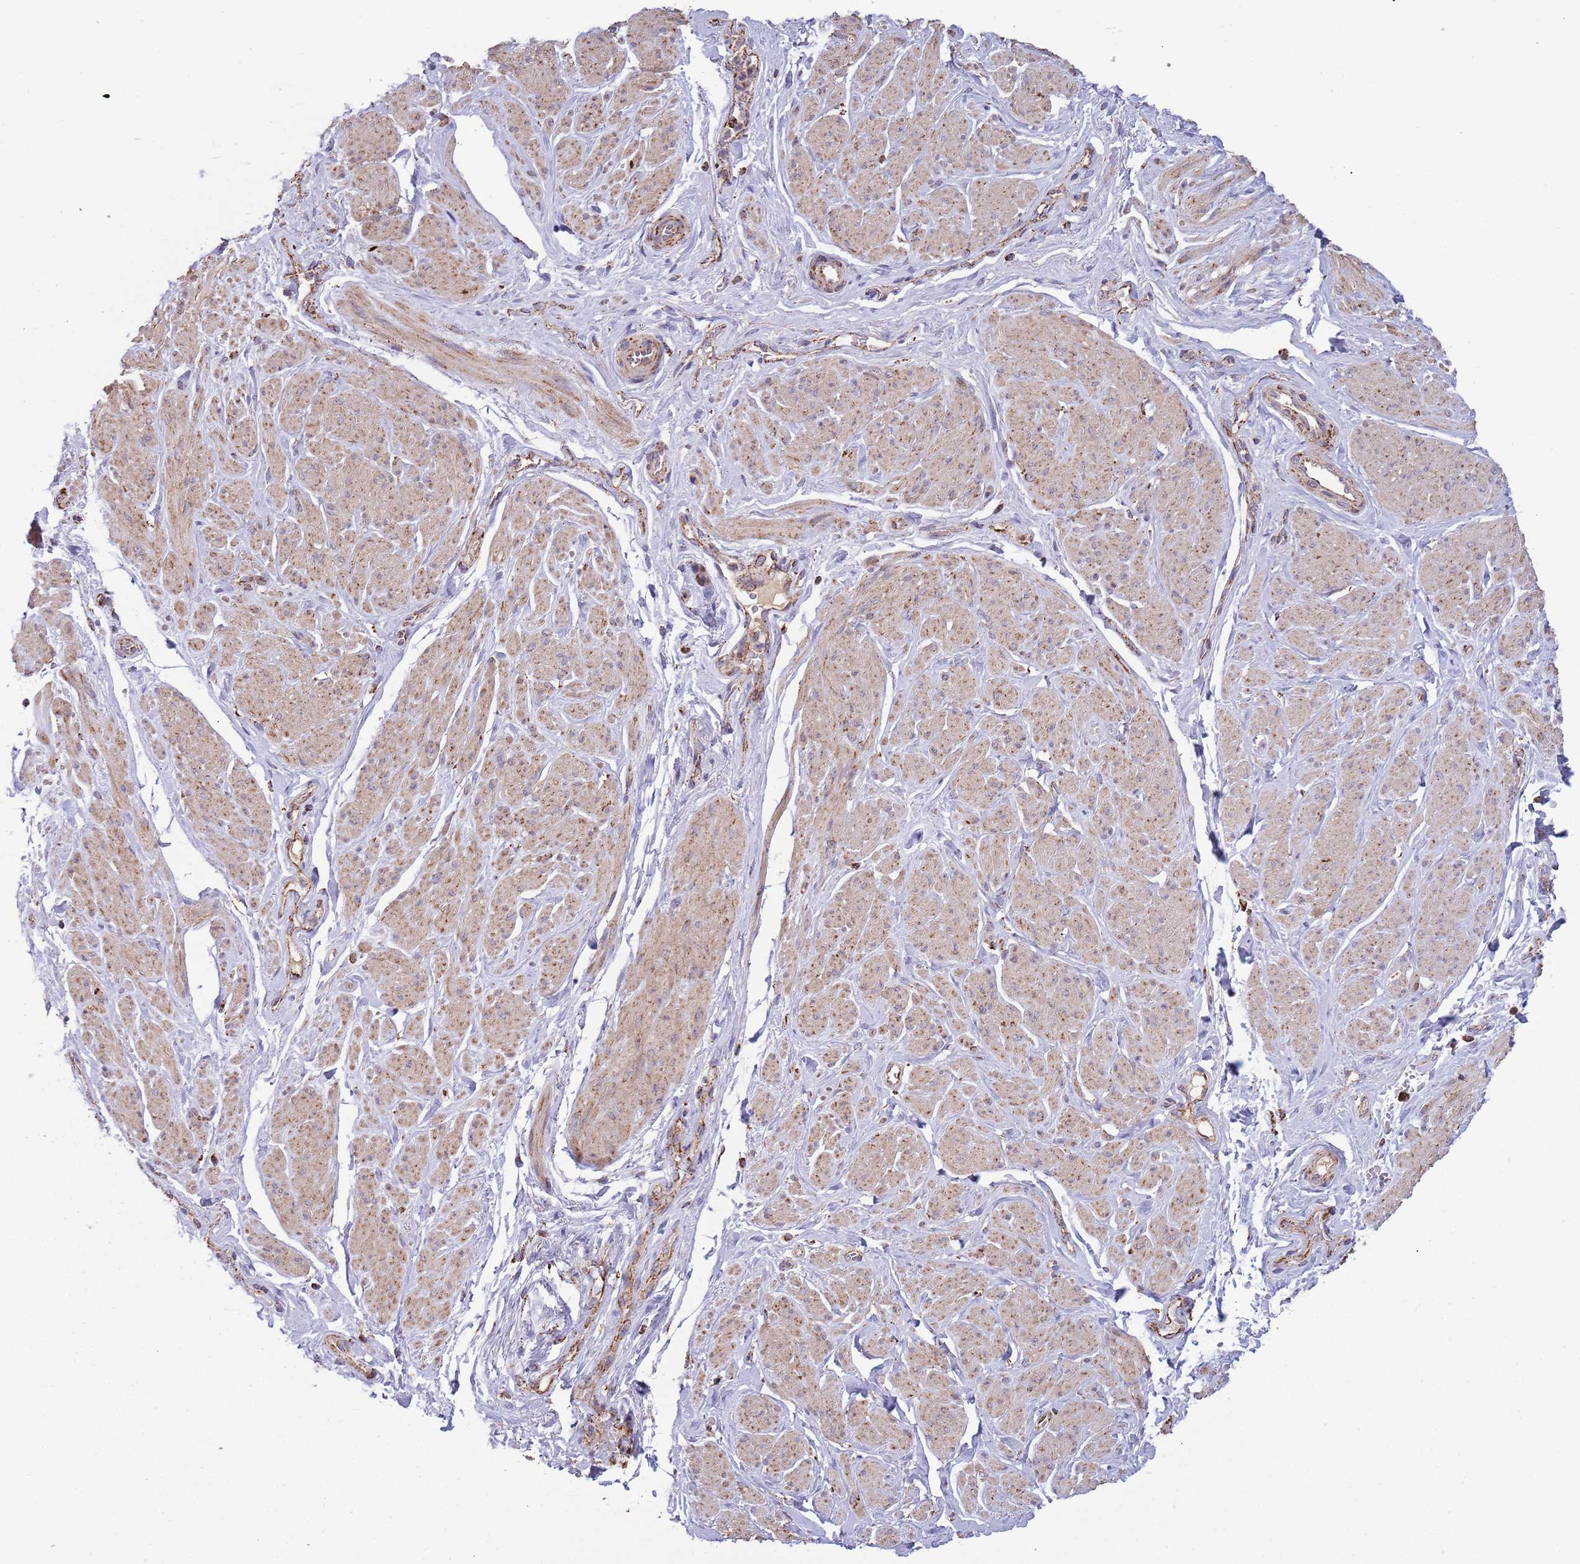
{"staining": {"intensity": "weak", "quantity": ">75%", "location": "cytoplasmic/membranous"}, "tissue": "smooth muscle", "cell_type": "Smooth muscle cells", "image_type": "normal", "snomed": [{"axis": "morphology", "description": "Normal tissue, NOS"}, {"axis": "topography", "description": "Smooth muscle"}, {"axis": "topography", "description": "Peripheral nerve tissue"}], "caption": "IHC of benign human smooth muscle demonstrates low levels of weak cytoplasmic/membranous staining in approximately >75% of smooth muscle cells. (brown staining indicates protein expression, while blue staining denotes nuclei).", "gene": "VPS16", "patient": {"sex": "male", "age": 69}}